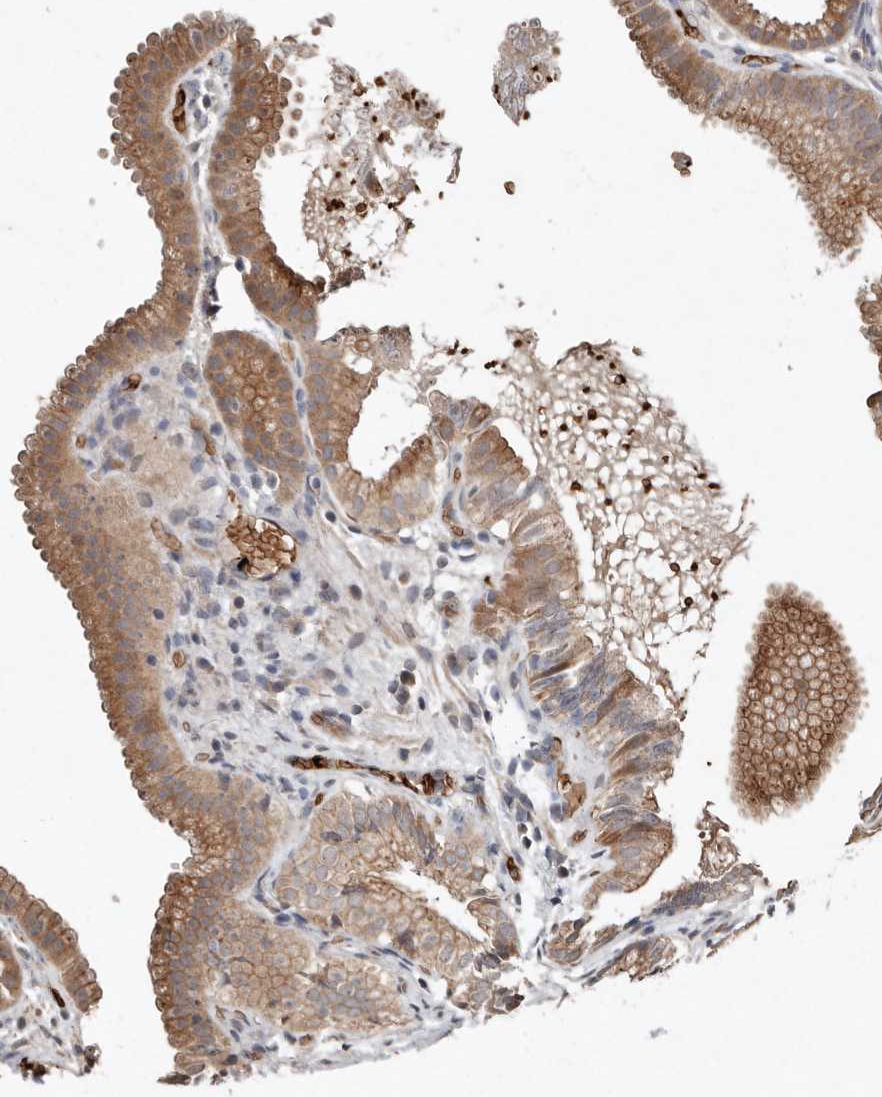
{"staining": {"intensity": "moderate", "quantity": ">75%", "location": "cytoplasmic/membranous"}, "tissue": "gallbladder", "cell_type": "Glandular cells", "image_type": "normal", "snomed": [{"axis": "morphology", "description": "Normal tissue, NOS"}, {"axis": "topography", "description": "Gallbladder"}], "caption": "Protein staining of normal gallbladder shows moderate cytoplasmic/membranous expression in about >75% of glandular cells.", "gene": "DIP2C", "patient": {"sex": "female", "age": 30}}